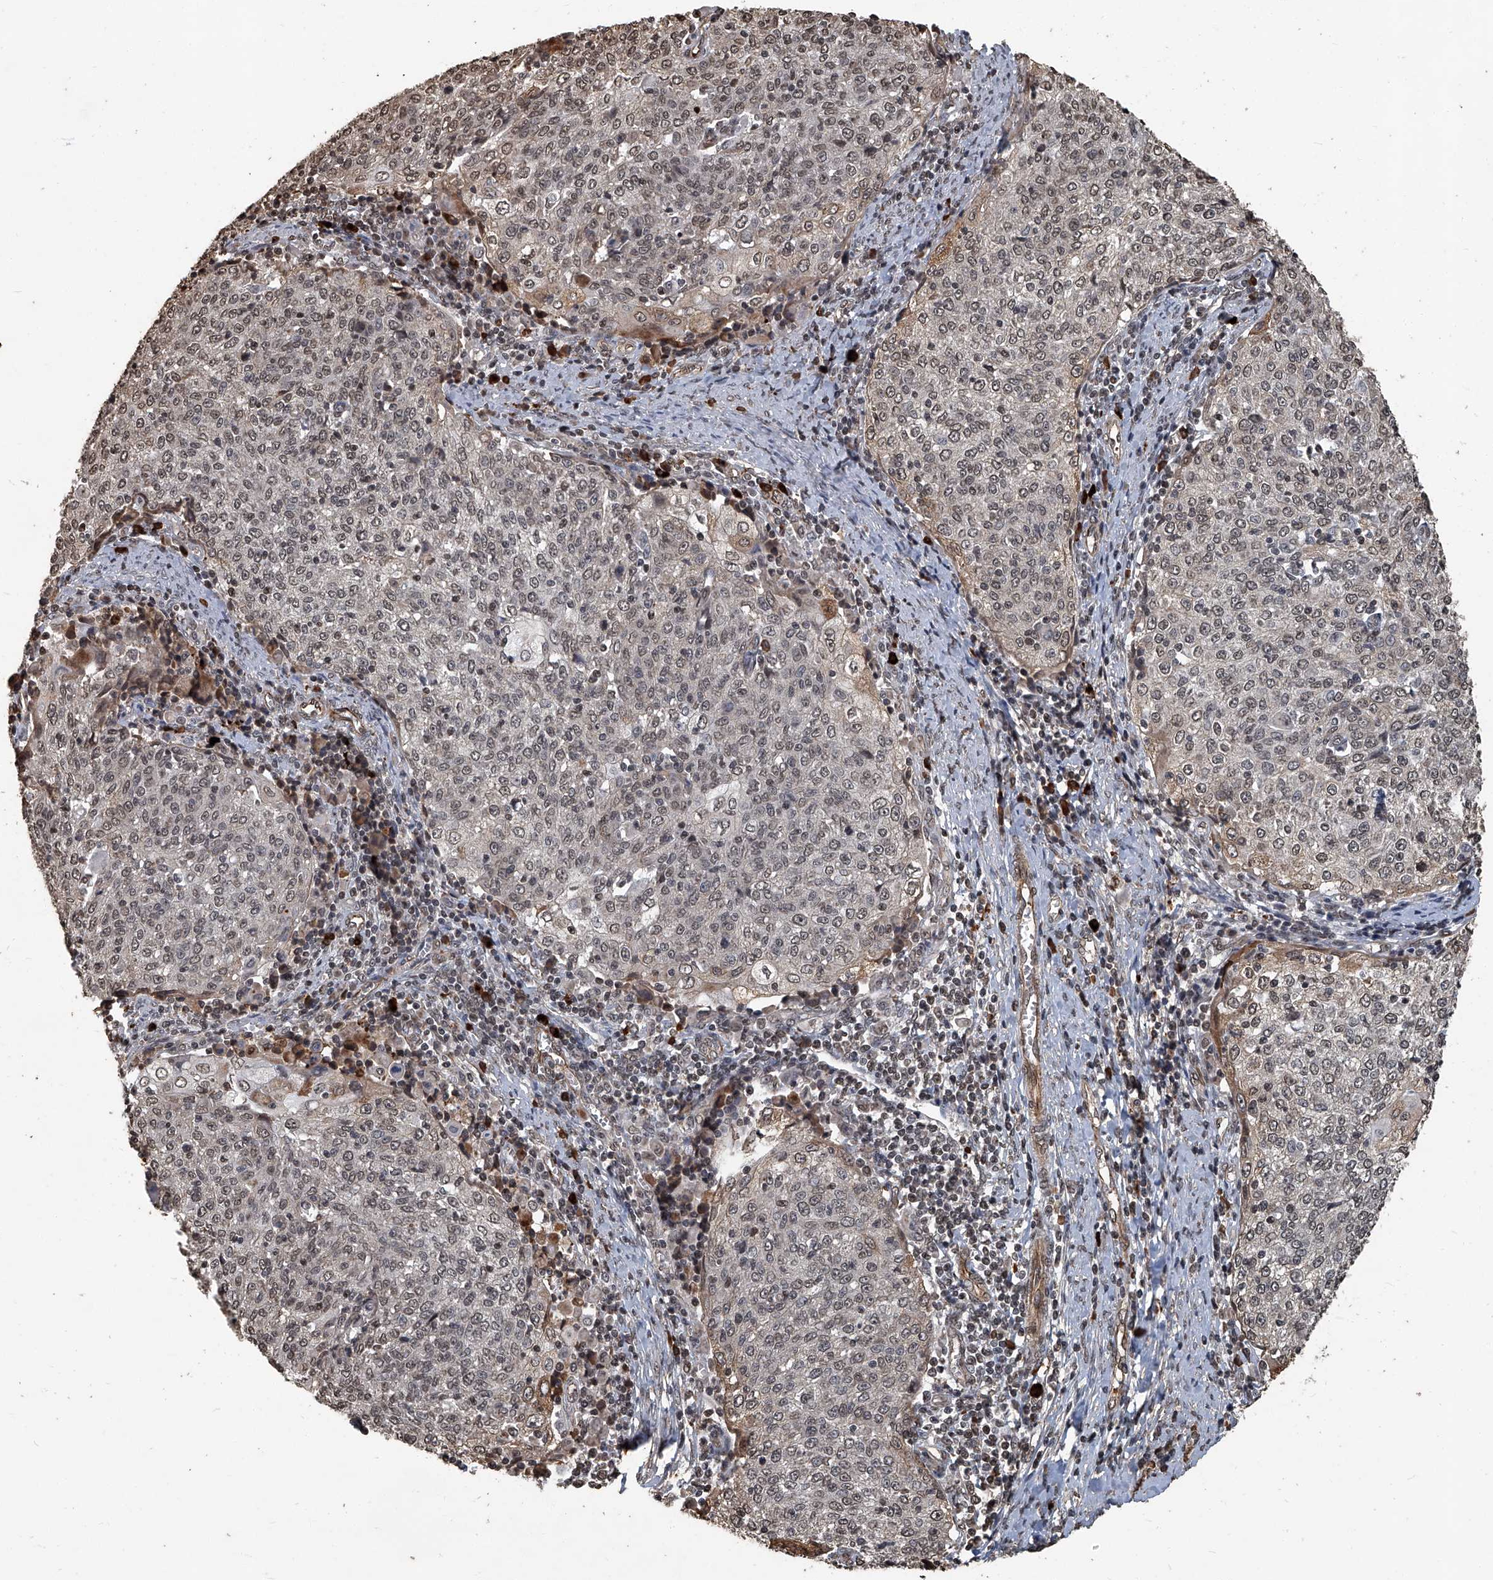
{"staining": {"intensity": "weak", "quantity": "25%-75%", "location": "nuclear"}, "tissue": "cervical cancer", "cell_type": "Tumor cells", "image_type": "cancer", "snomed": [{"axis": "morphology", "description": "Squamous cell carcinoma, NOS"}, {"axis": "topography", "description": "Cervix"}], "caption": "A low amount of weak nuclear staining is present in about 25%-75% of tumor cells in squamous cell carcinoma (cervical) tissue. (Stains: DAB (3,3'-diaminobenzidine) in brown, nuclei in blue, Microscopy: brightfield microscopy at high magnification).", "gene": "GPR132", "patient": {"sex": "female", "age": 48}}